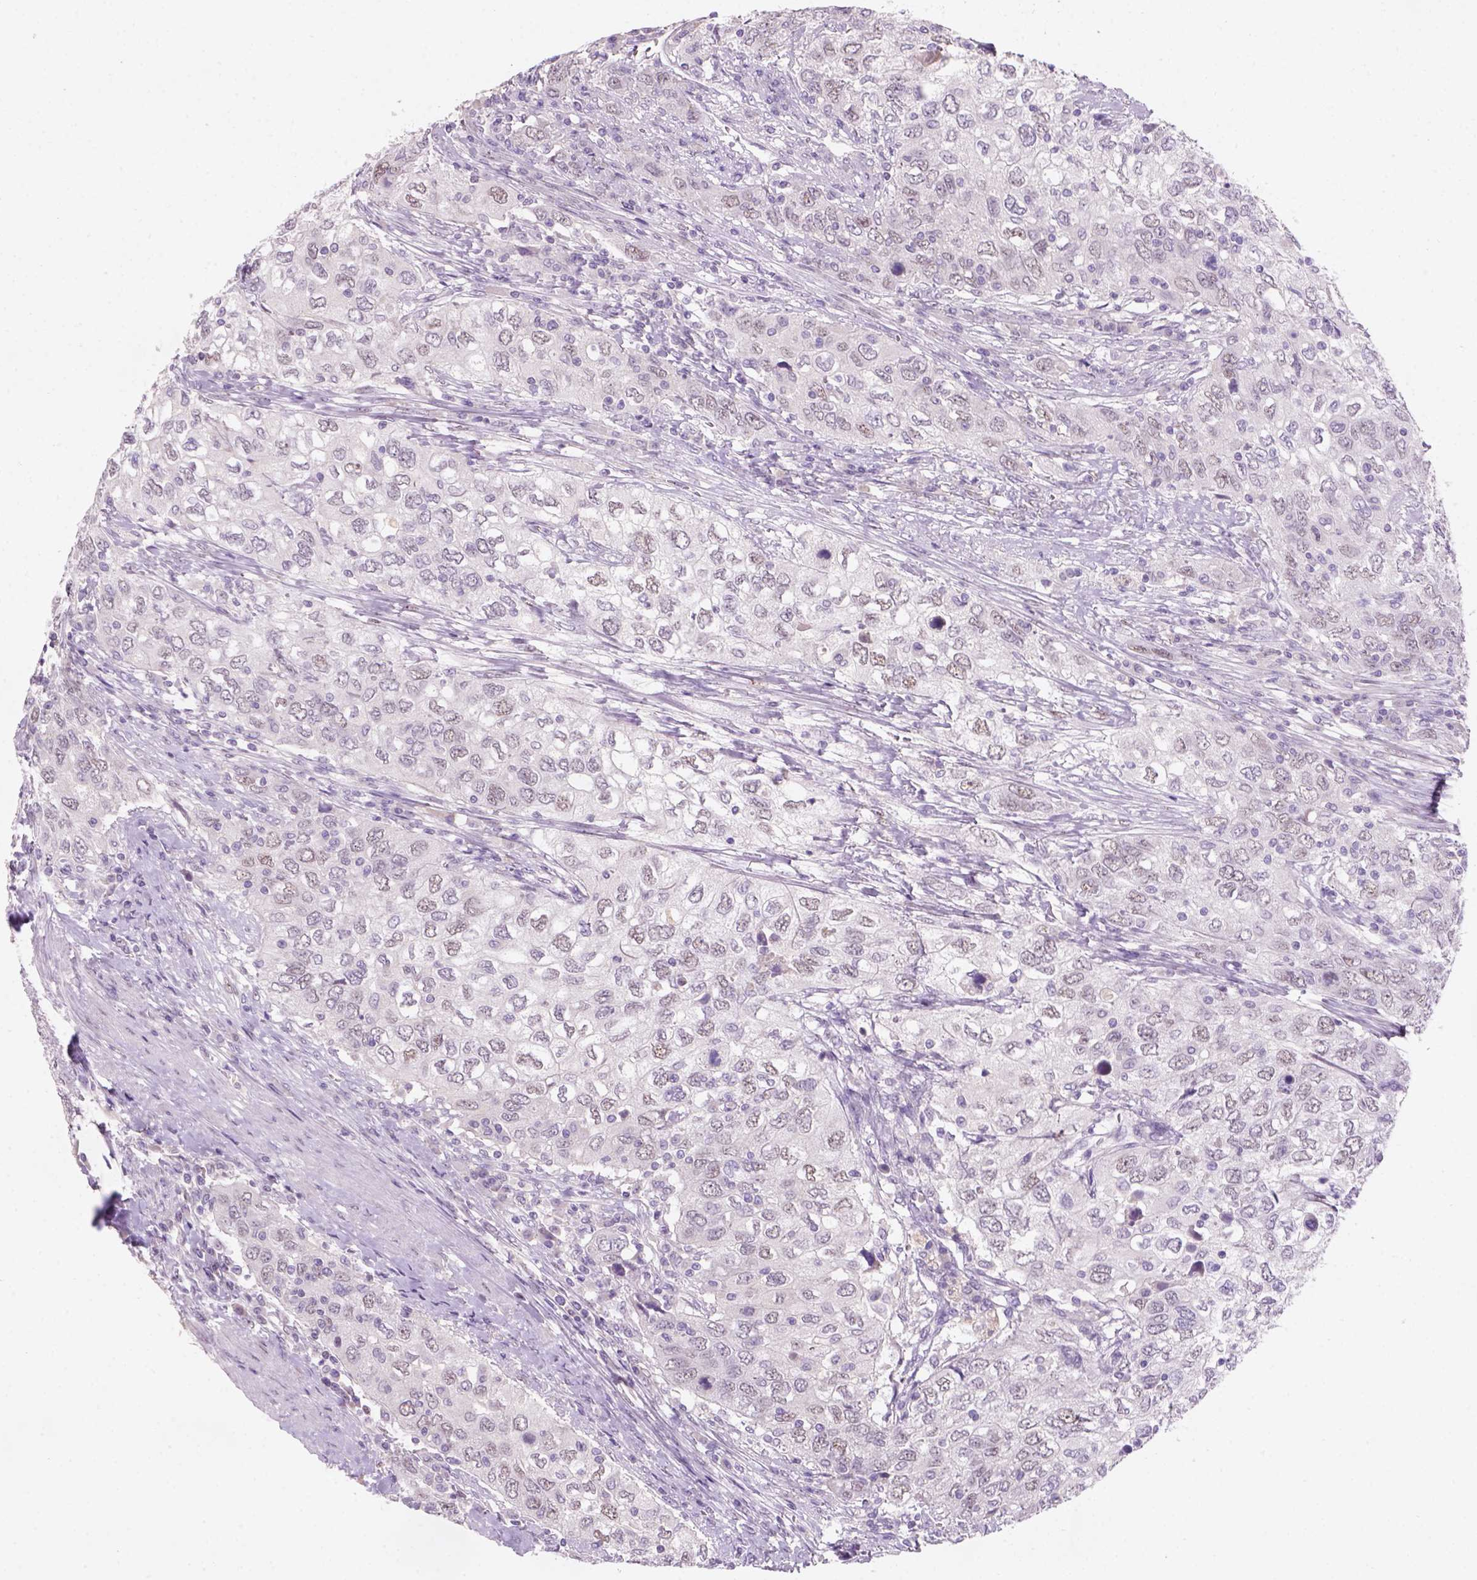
{"staining": {"intensity": "weak", "quantity": "25%-75%", "location": "nuclear"}, "tissue": "urothelial cancer", "cell_type": "Tumor cells", "image_type": "cancer", "snomed": [{"axis": "morphology", "description": "Urothelial carcinoma, High grade"}, {"axis": "topography", "description": "Urinary bladder"}], "caption": "There is low levels of weak nuclear positivity in tumor cells of urothelial cancer, as demonstrated by immunohistochemical staining (brown color).", "gene": "ZMAT4", "patient": {"sex": "male", "age": 76}}